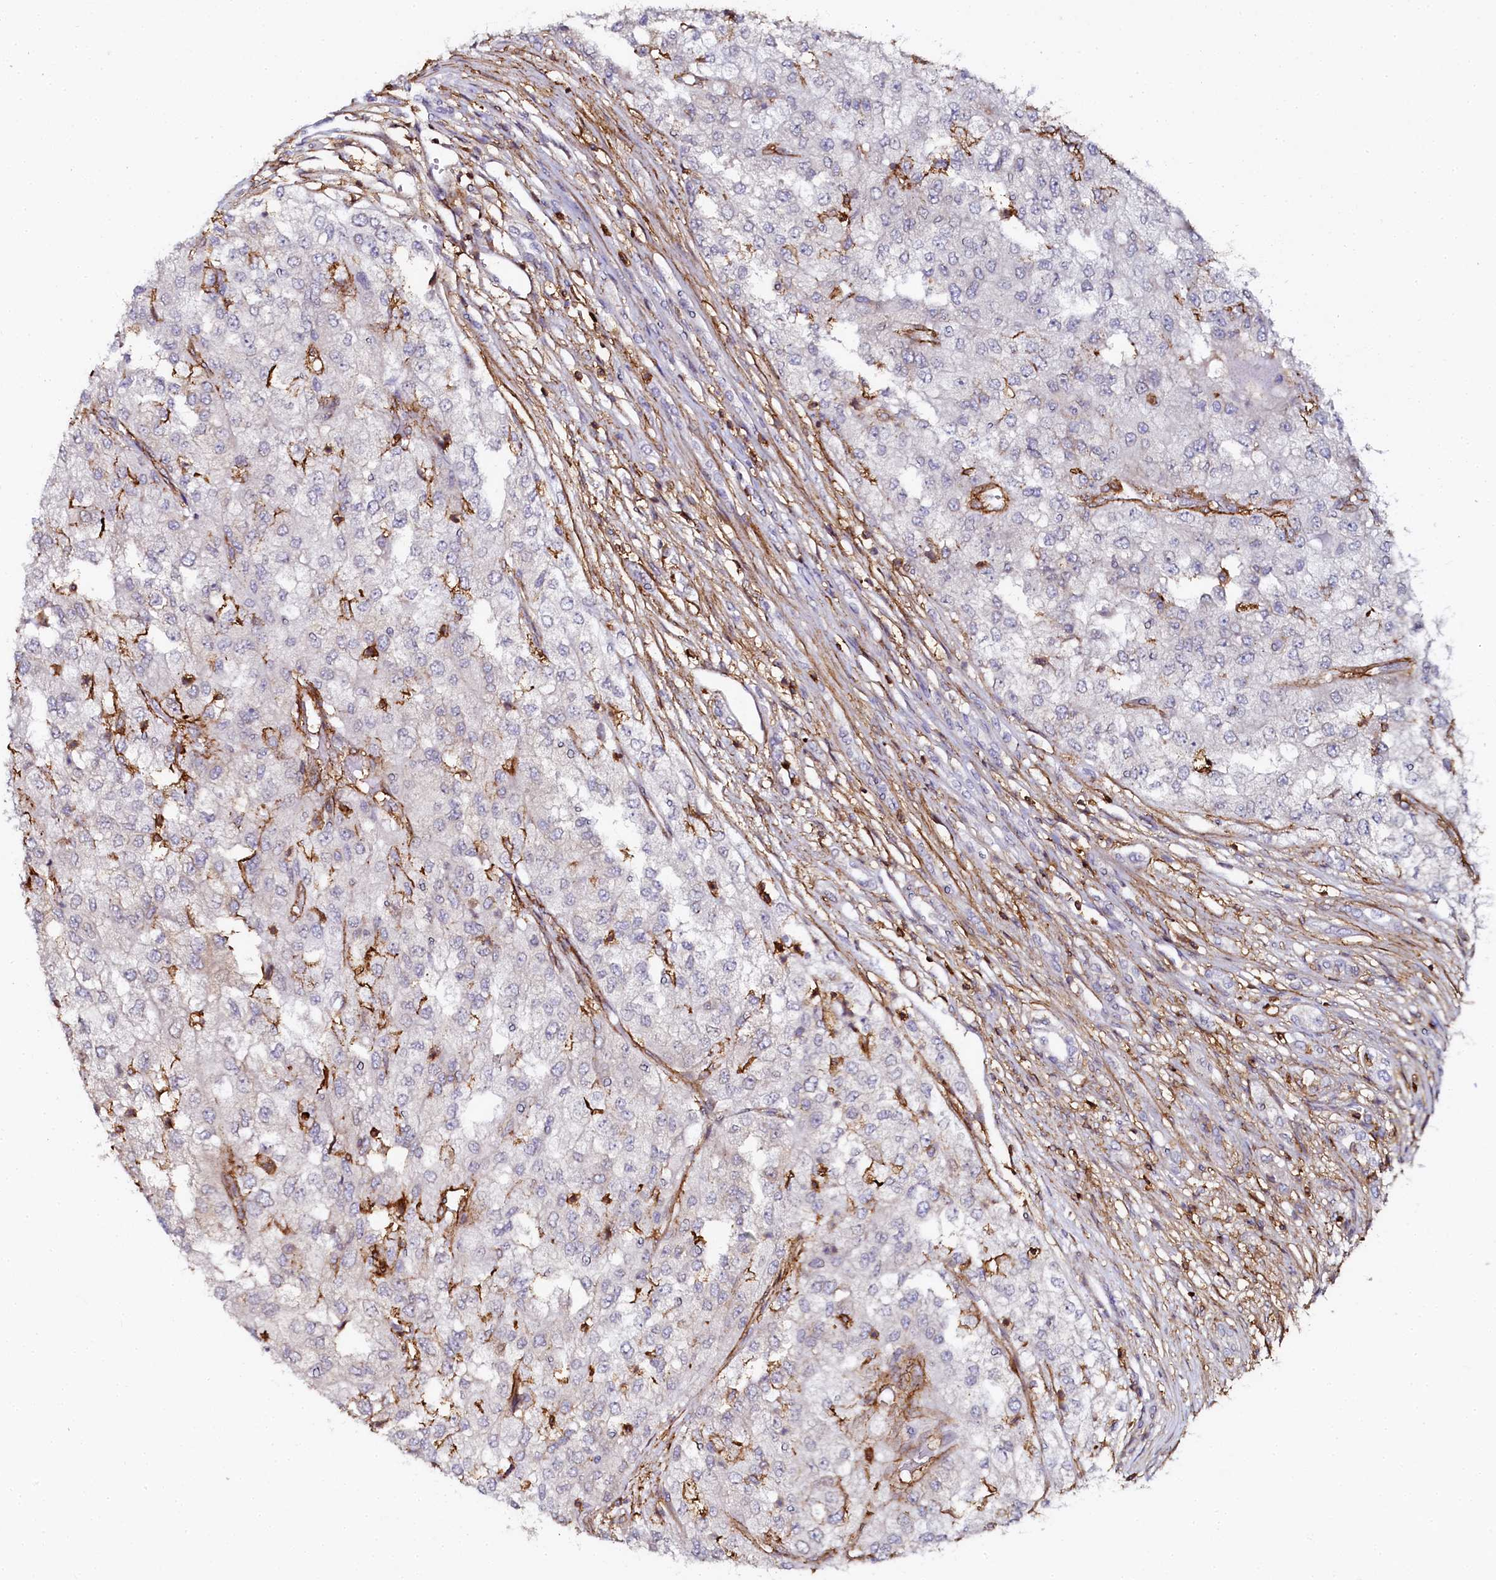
{"staining": {"intensity": "negative", "quantity": "none", "location": "none"}, "tissue": "renal cancer", "cell_type": "Tumor cells", "image_type": "cancer", "snomed": [{"axis": "morphology", "description": "Adenocarcinoma, NOS"}, {"axis": "topography", "description": "Kidney"}], "caption": "Immunohistochemistry of adenocarcinoma (renal) exhibits no staining in tumor cells.", "gene": "AAAS", "patient": {"sex": "female", "age": 54}}